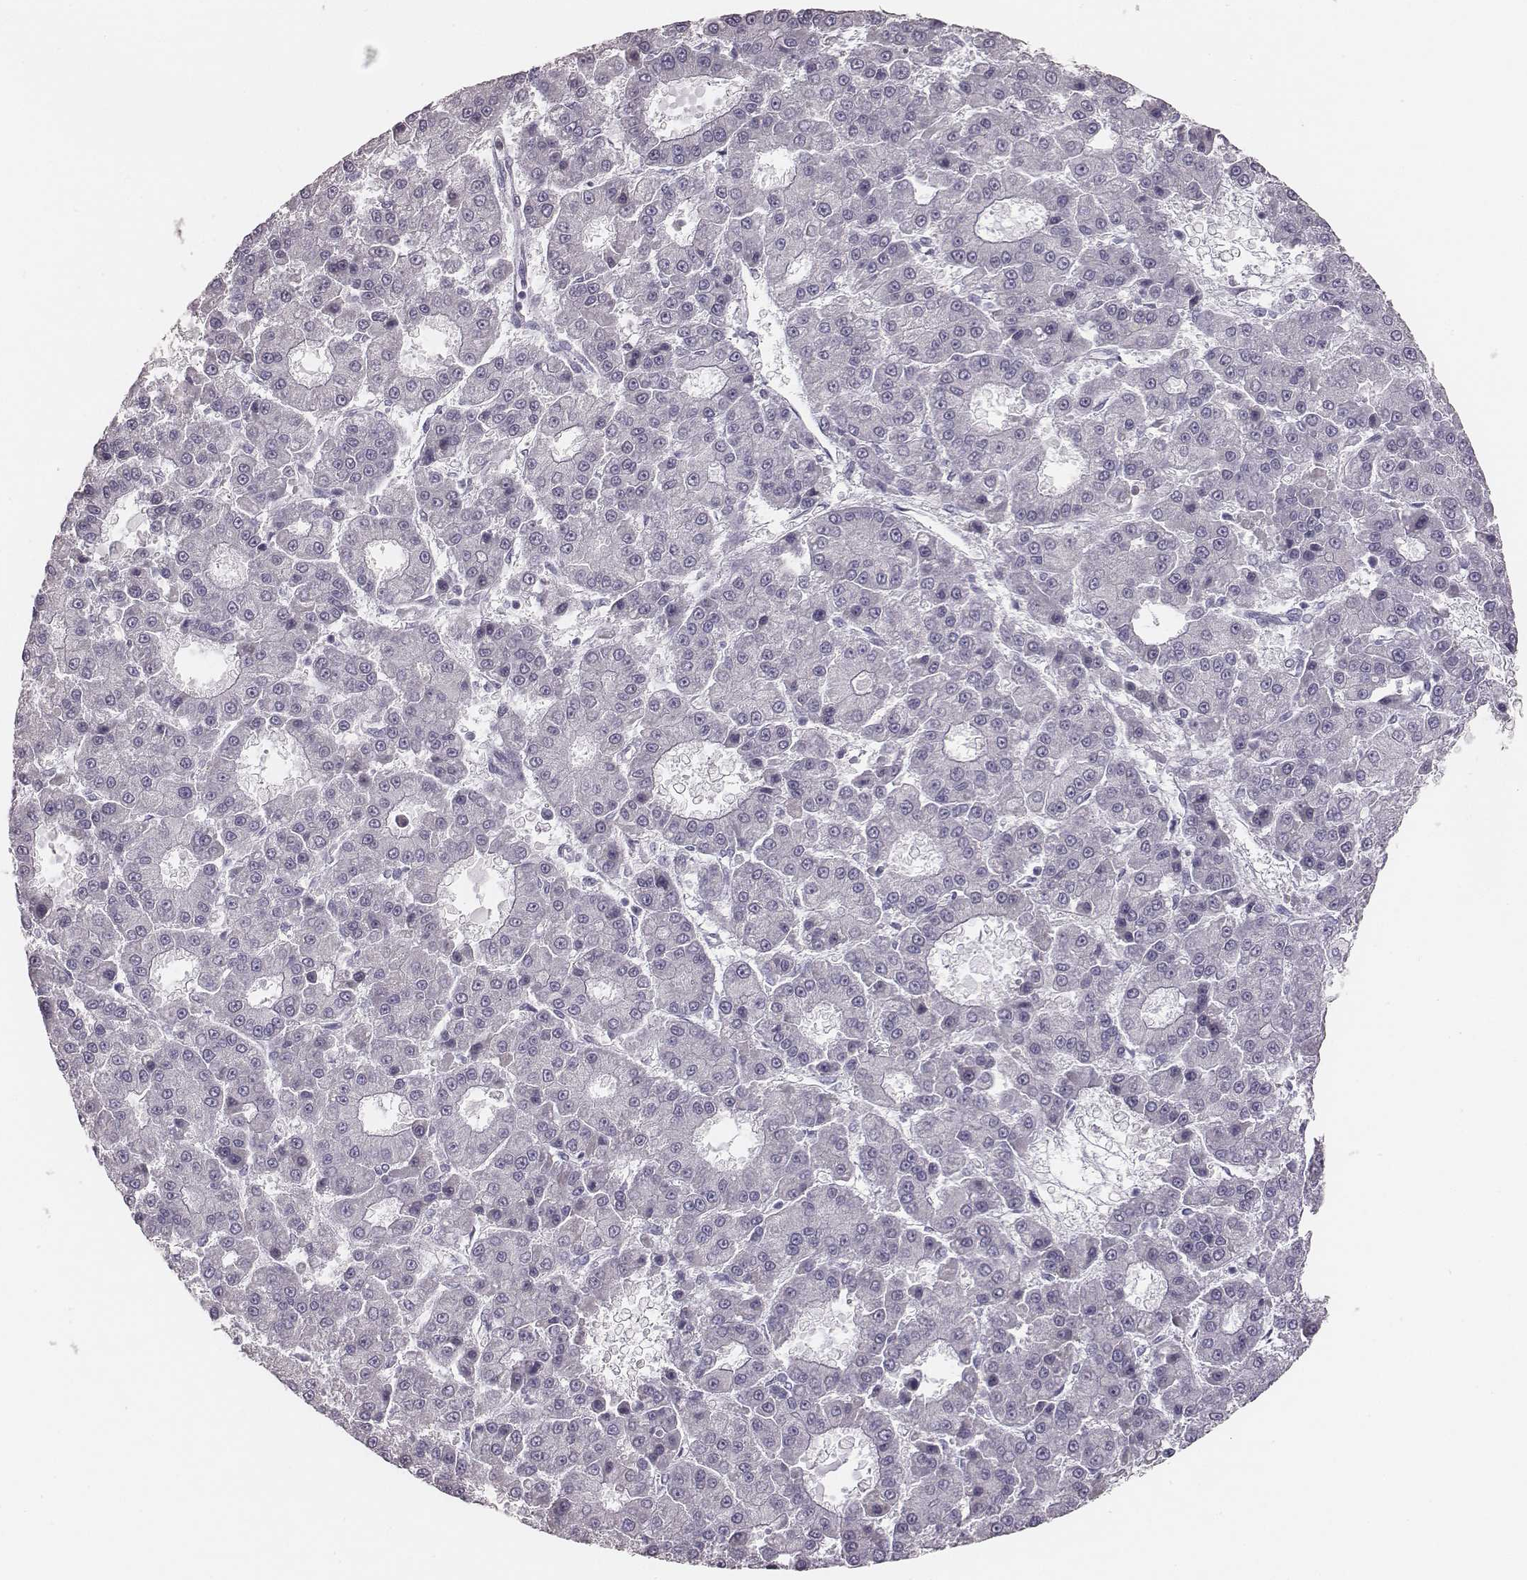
{"staining": {"intensity": "negative", "quantity": "none", "location": "none"}, "tissue": "liver cancer", "cell_type": "Tumor cells", "image_type": "cancer", "snomed": [{"axis": "morphology", "description": "Carcinoma, Hepatocellular, NOS"}, {"axis": "topography", "description": "Liver"}], "caption": "DAB immunohistochemical staining of liver cancer (hepatocellular carcinoma) reveals no significant expression in tumor cells.", "gene": "PBK", "patient": {"sex": "male", "age": 70}}